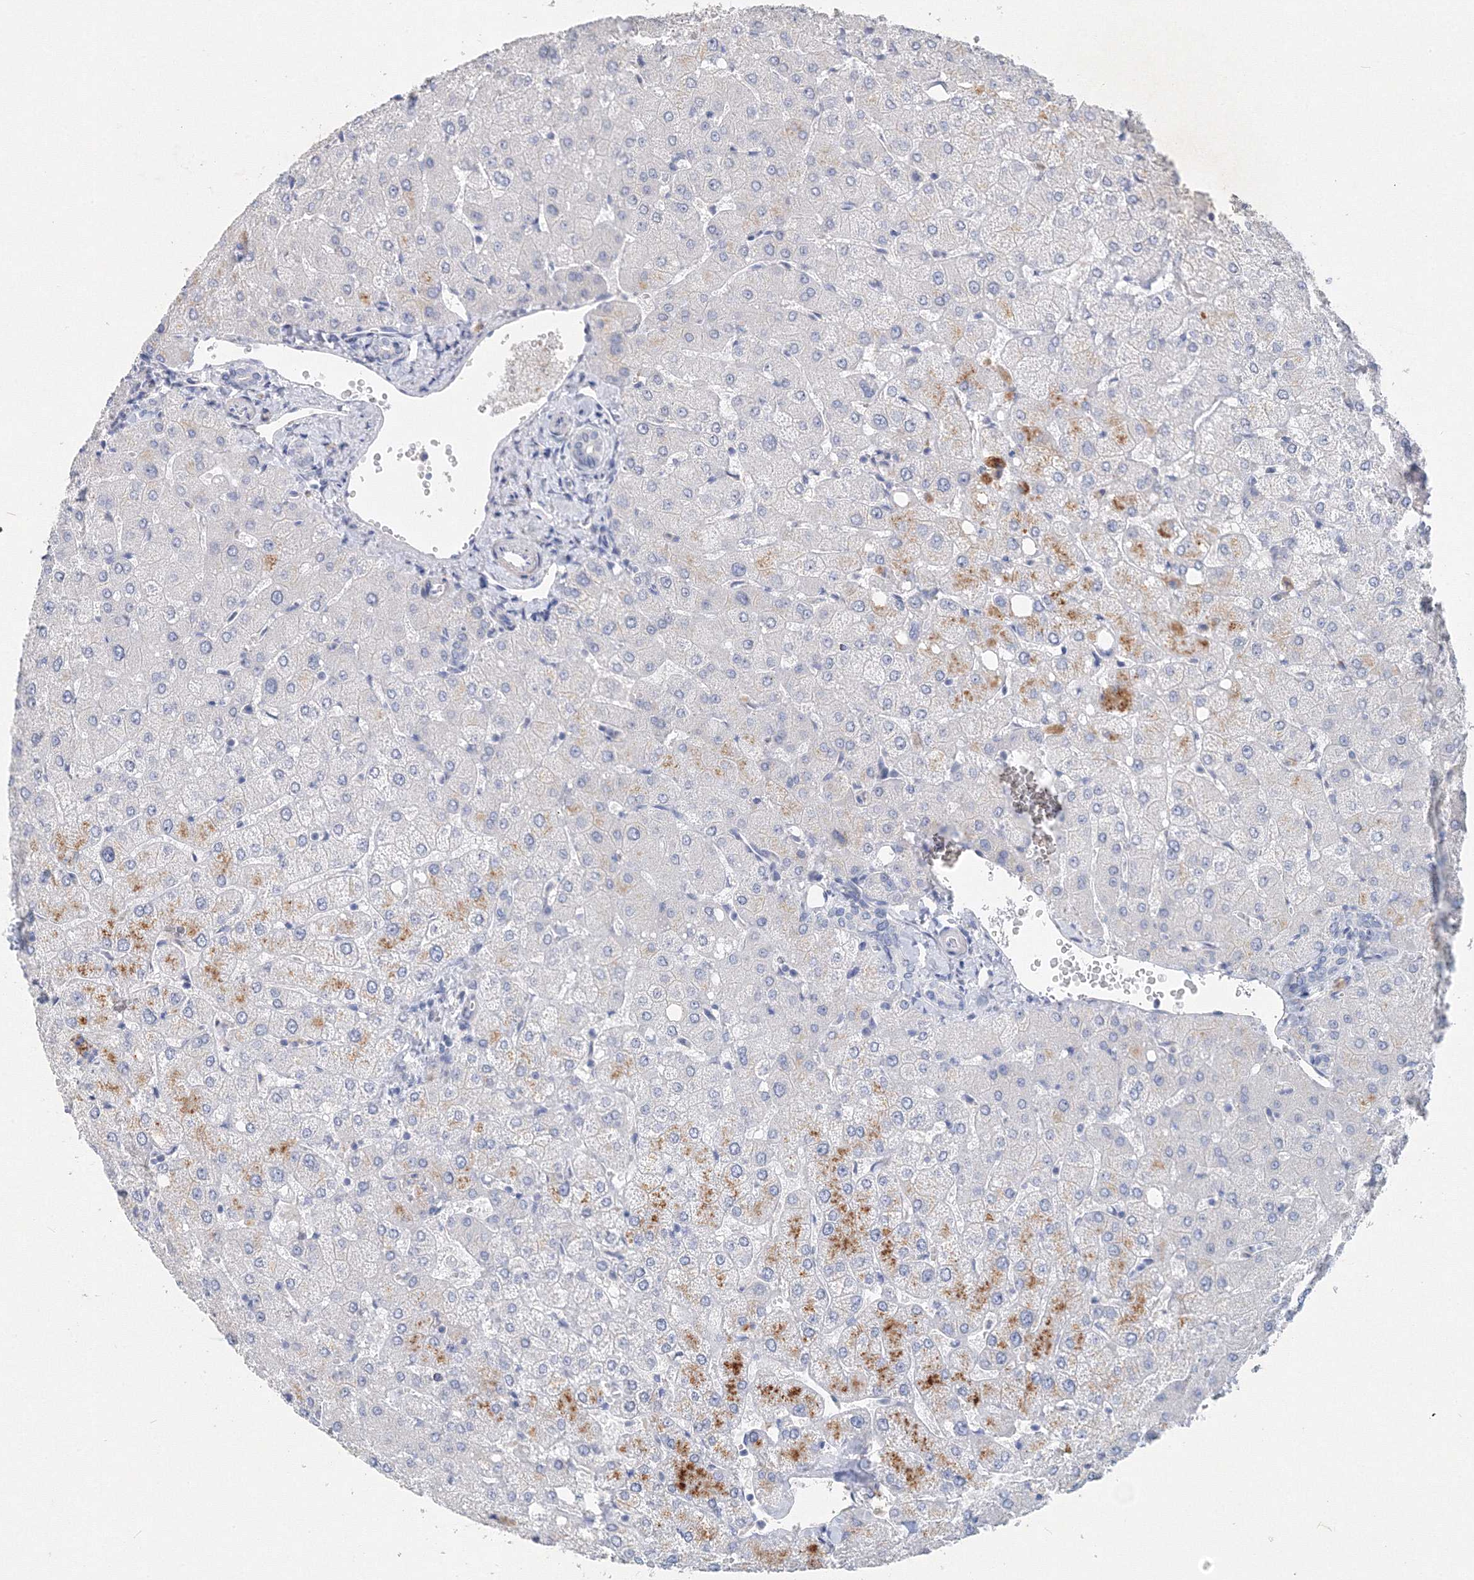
{"staining": {"intensity": "negative", "quantity": "none", "location": "none"}, "tissue": "liver", "cell_type": "Cholangiocytes", "image_type": "normal", "snomed": [{"axis": "morphology", "description": "Normal tissue, NOS"}, {"axis": "topography", "description": "Liver"}], "caption": "DAB immunohistochemical staining of normal human liver demonstrates no significant positivity in cholangiocytes.", "gene": "OSBPL6", "patient": {"sex": "female", "age": 54}}